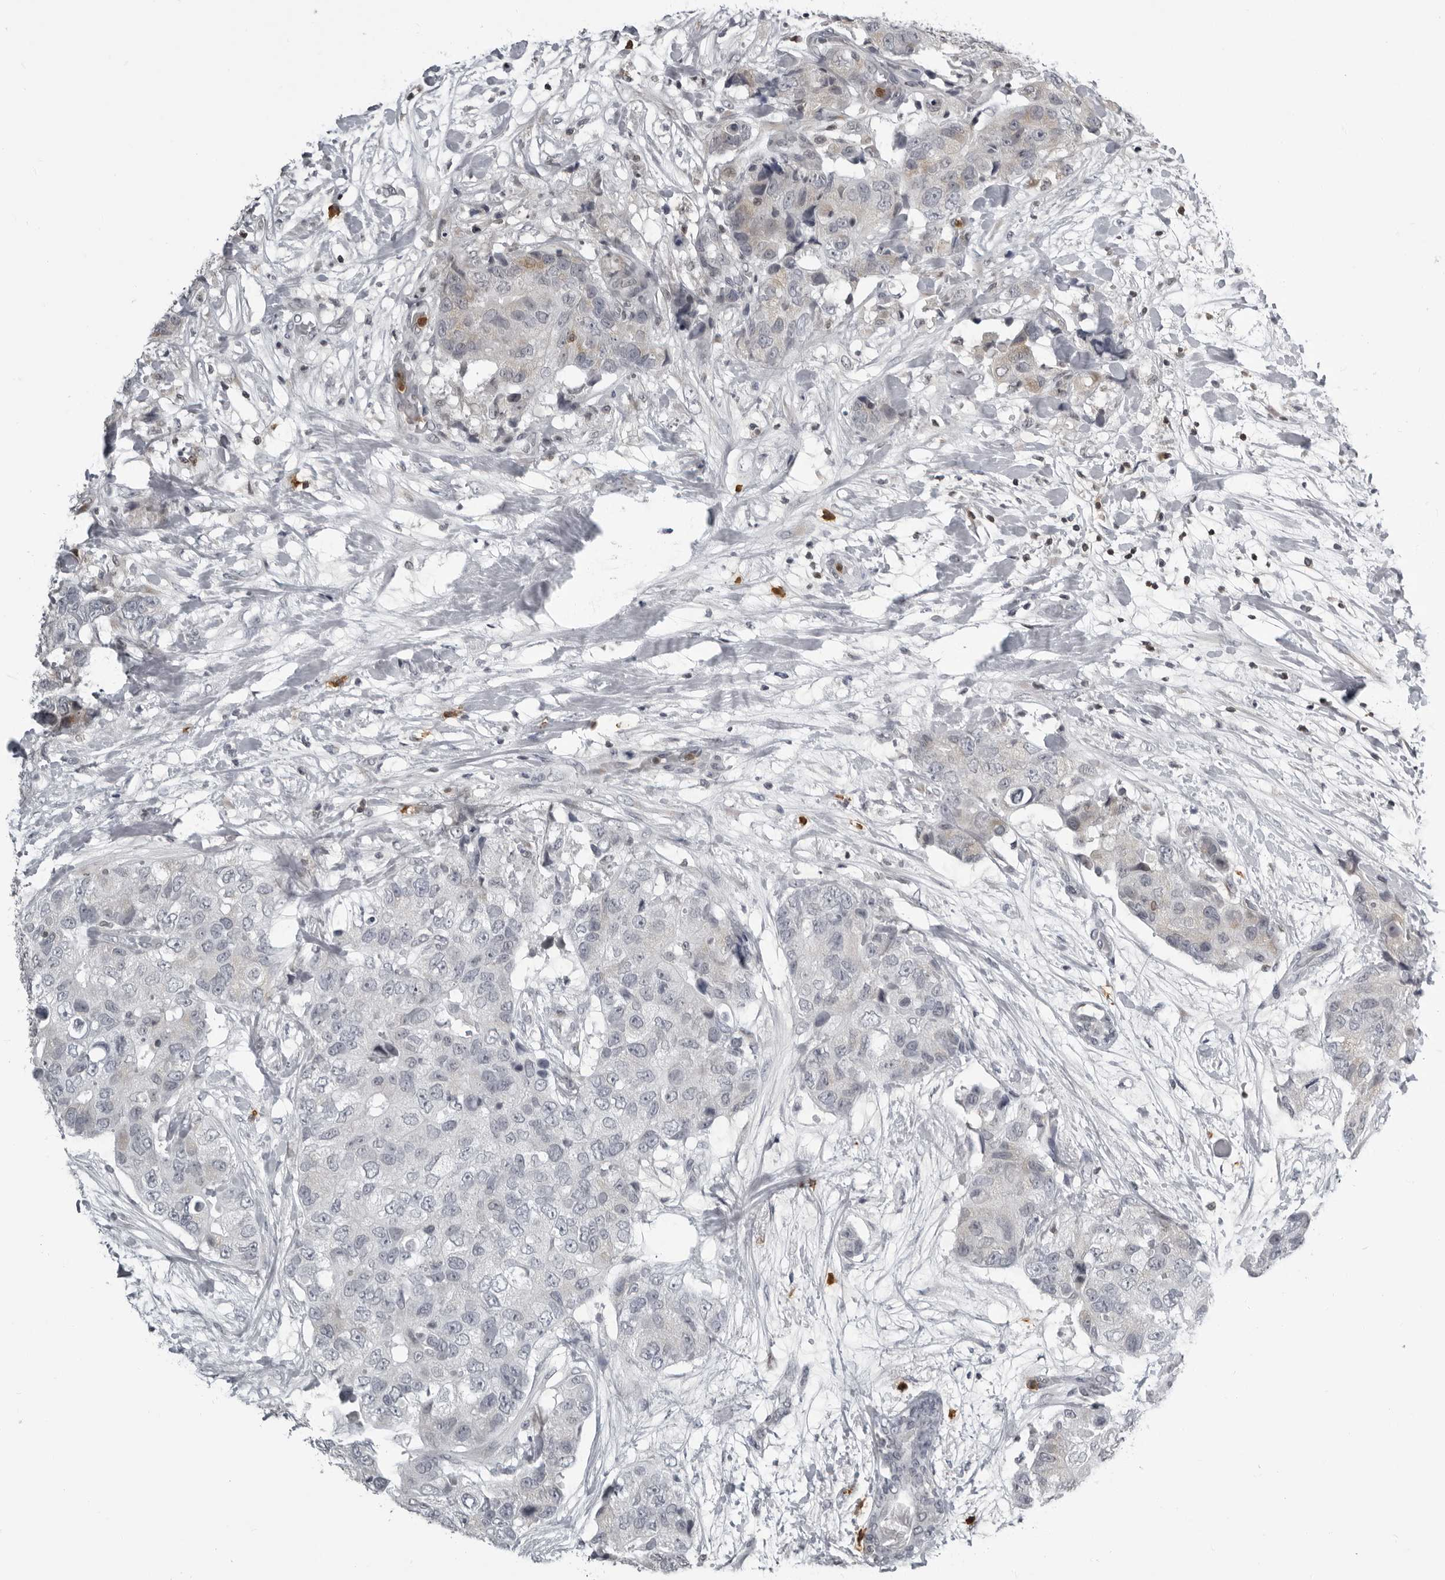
{"staining": {"intensity": "negative", "quantity": "none", "location": "none"}, "tissue": "breast cancer", "cell_type": "Tumor cells", "image_type": "cancer", "snomed": [{"axis": "morphology", "description": "Duct carcinoma"}, {"axis": "topography", "description": "Breast"}], "caption": "Histopathology image shows no significant protein staining in tumor cells of breast cancer (invasive ductal carcinoma).", "gene": "RTCA", "patient": {"sex": "female", "age": 62}}